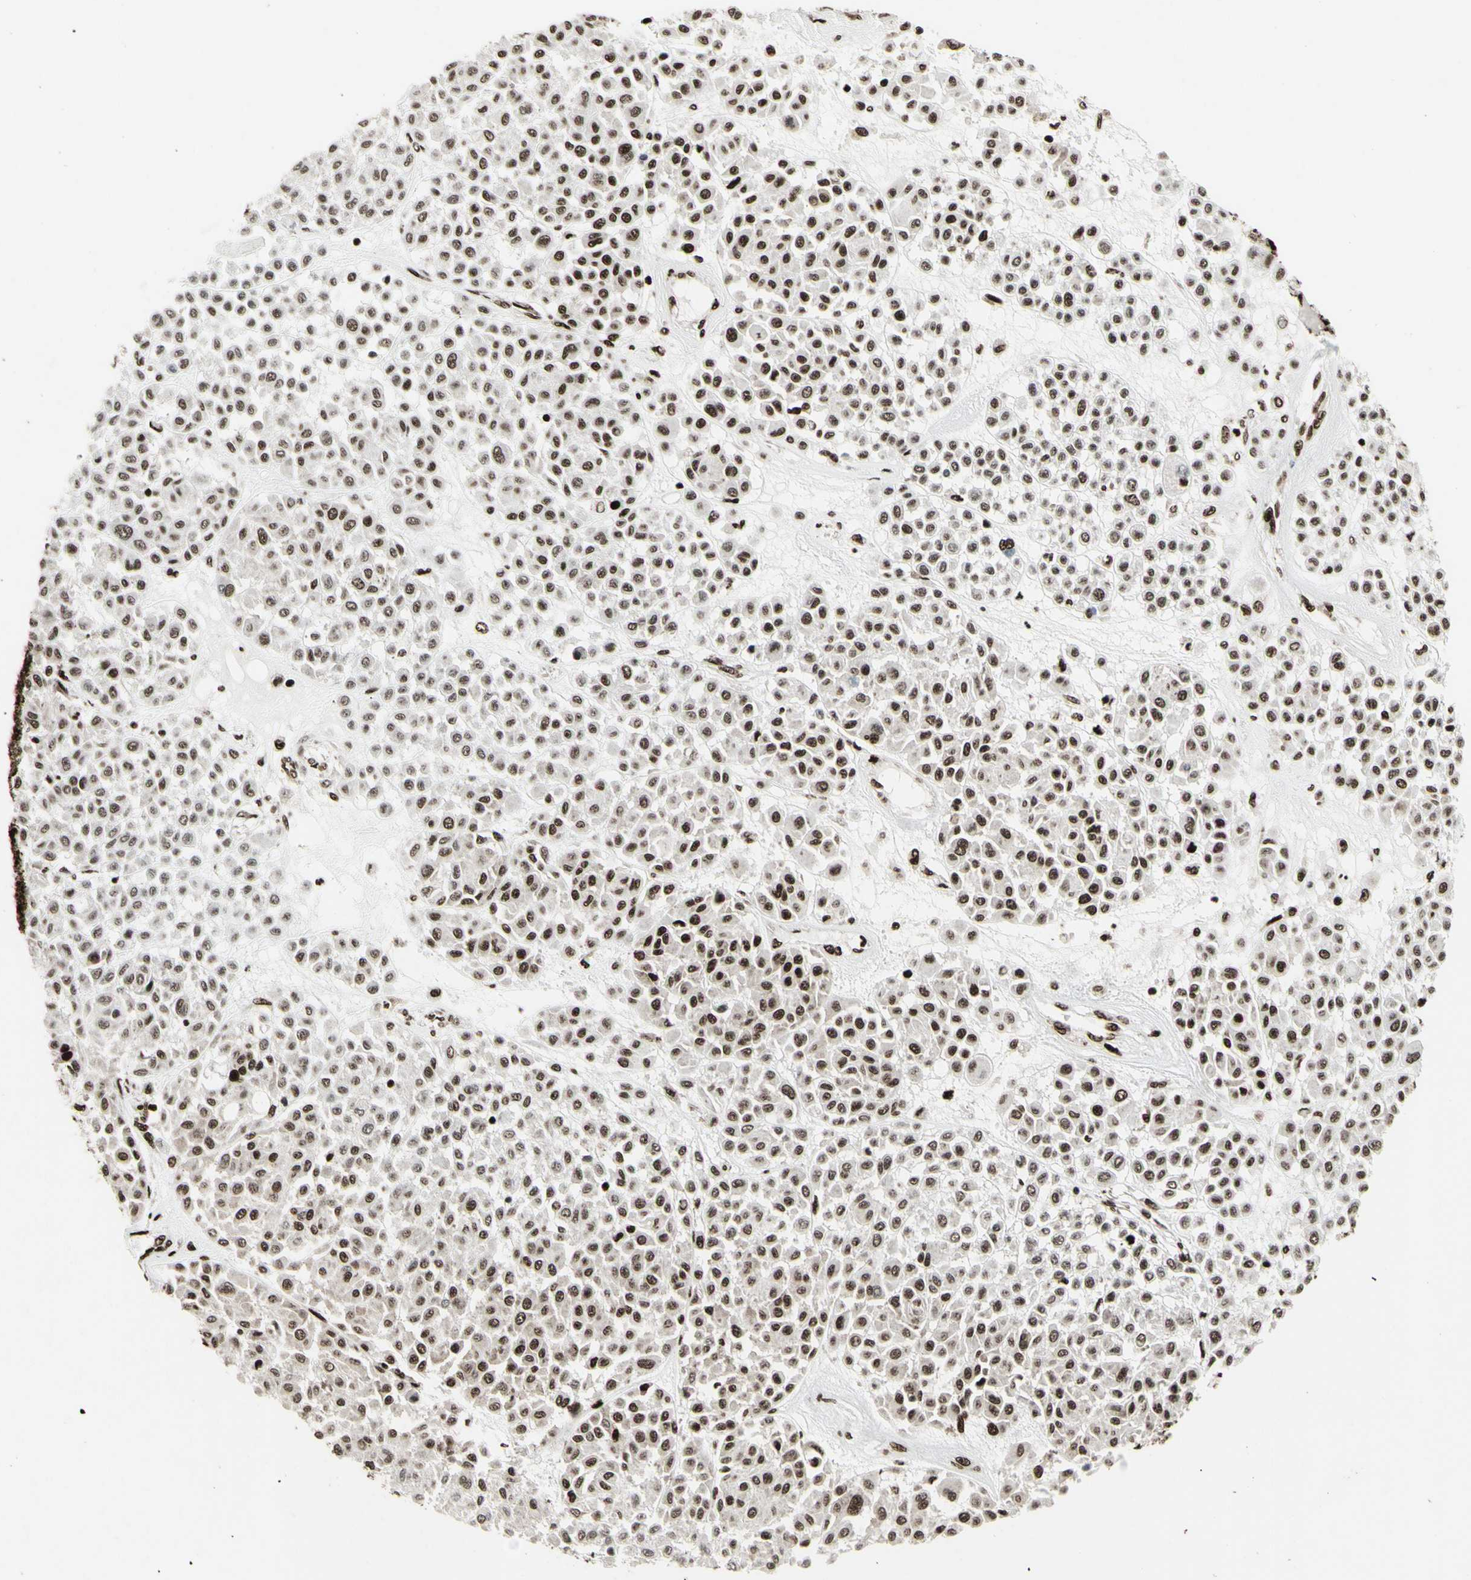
{"staining": {"intensity": "moderate", "quantity": ">75%", "location": "nuclear"}, "tissue": "melanoma", "cell_type": "Tumor cells", "image_type": "cancer", "snomed": [{"axis": "morphology", "description": "Malignant melanoma, Metastatic site"}, {"axis": "topography", "description": "Soft tissue"}], "caption": "This image shows immunohistochemistry (IHC) staining of malignant melanoma (metastatic site), with medium moderate nuclear staining in approximately >75% of tumor cells.", "gene": "U2AF2", "patient": {"sex": "male", "age": 41}}